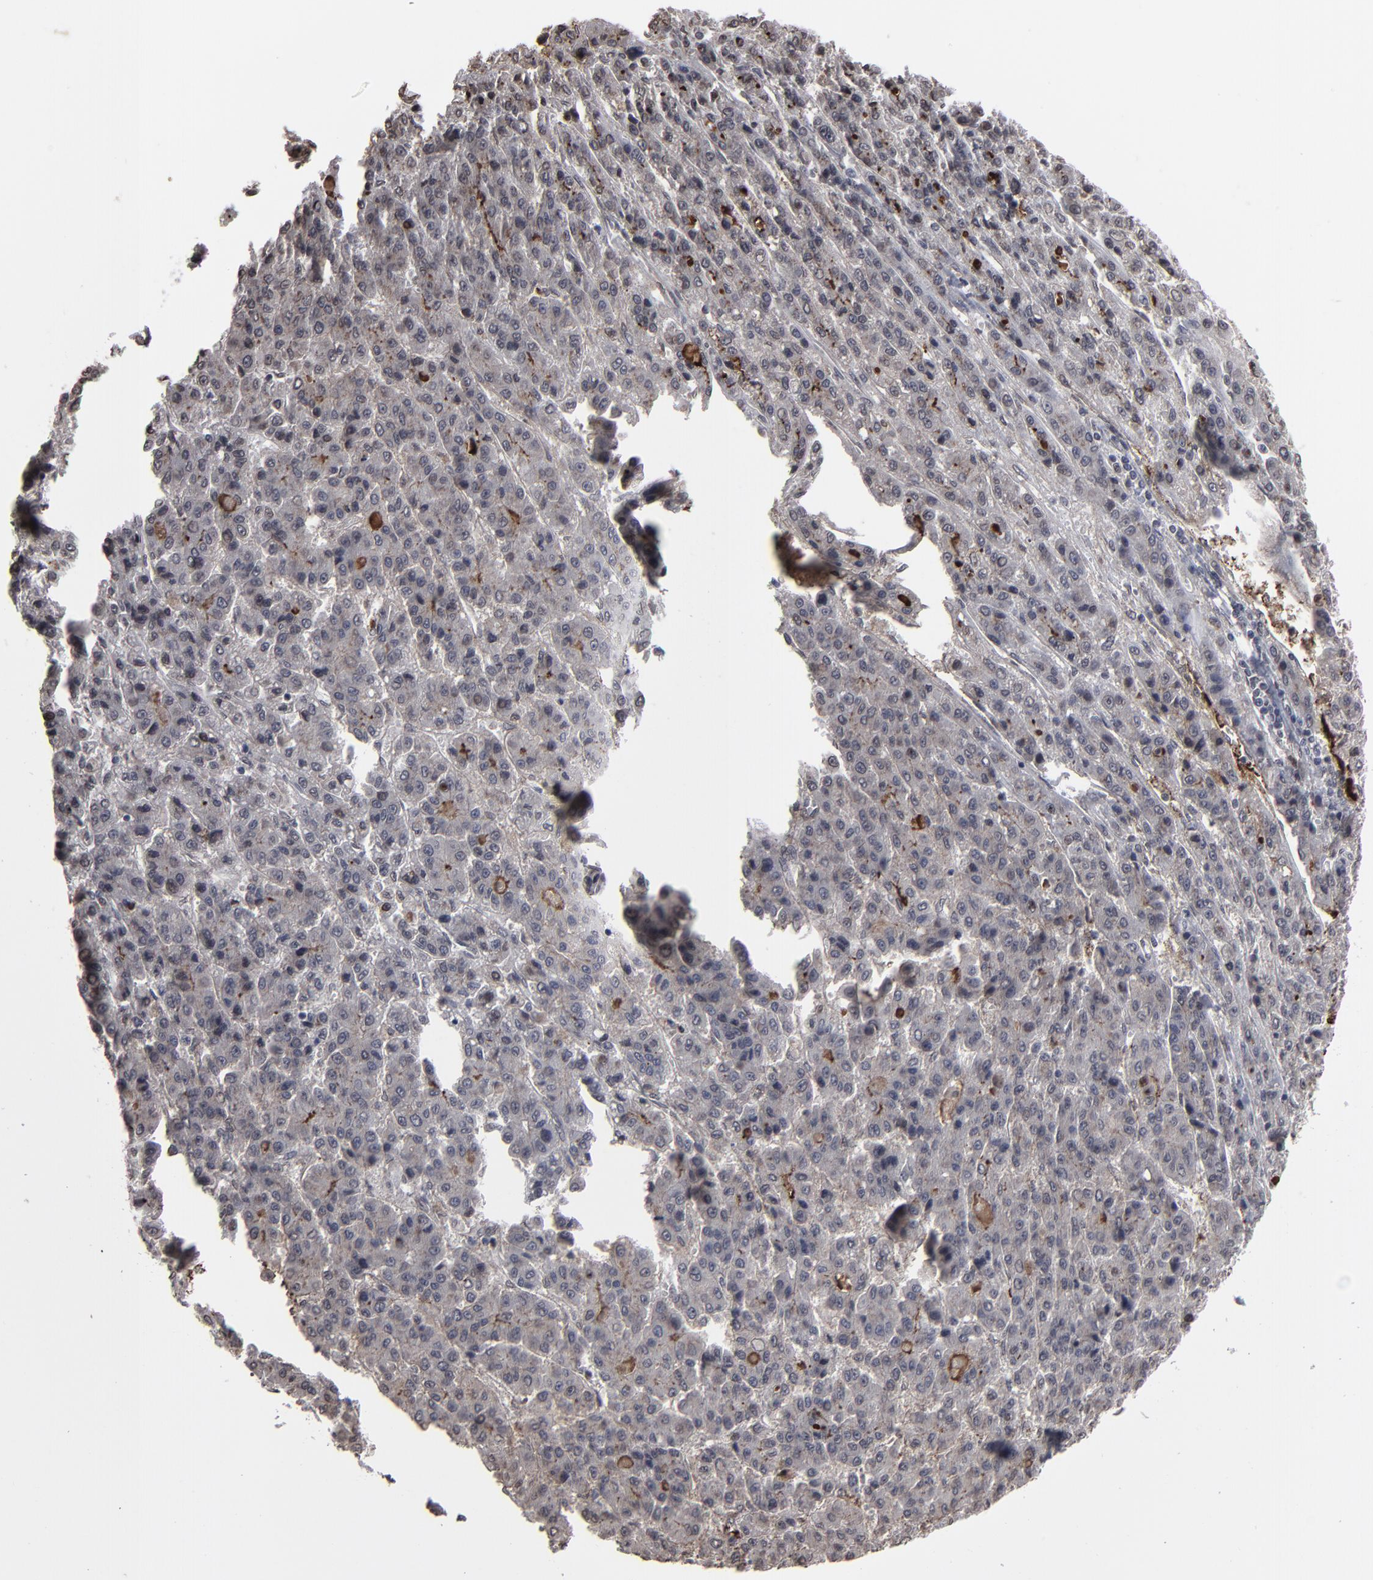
{"staining": {"intensity": "moderate", "quantity": "<25%", "location": "cytoplasmic/membranous,nuclear"}, "tissue": "liver cancer", "cell_type": "Tumor cells", "image_type": "cancer", "snomed": [{"axis": "morphology", "description": "Carcinoma, Hepatocellular, NOS"}, {"axis": "topography", "description": "Liver"}], "caption": "Immunohistochemistry (IHC) (DAB (3,3'-diaminobenzidine)) staining of liver hepatocellular carcinoma shows moderate cytoplasmic/membranous and nuclear protein staining in approximately <25% of tumor cells. The staining is performed using DAB brown chromogen to label protein expression. The nuclei are counter-stained blue using hematoxylin.", "gene": "BAZ1A", "patient": {"sex": "male", "age": 70}}